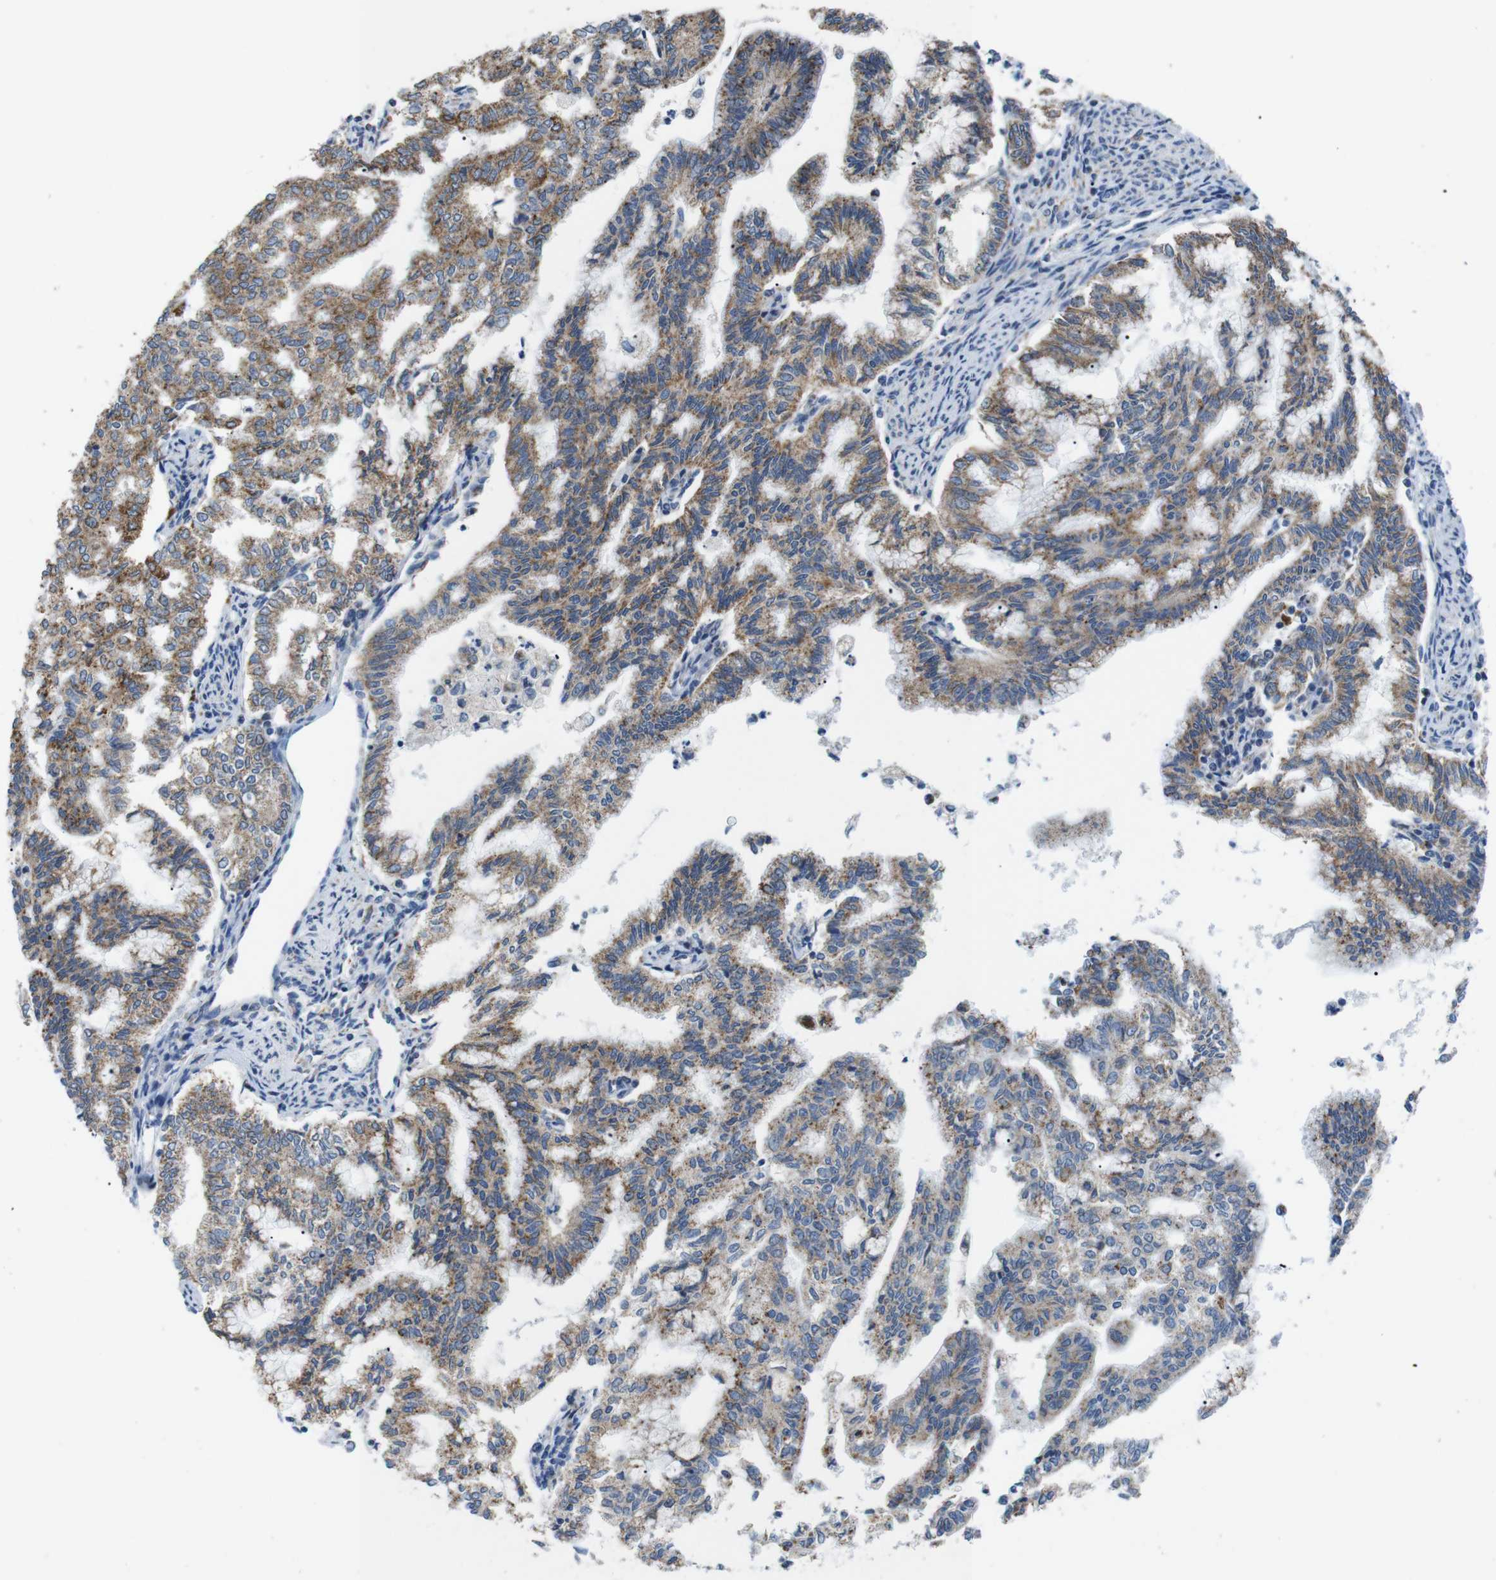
{"staining": {"intensity": "moderate", "quantity": ">75%", "location": "cytoplasmic/membranous"}, "tissue": "endometrial cancer", "cell_type": "Tumor cells", "image_type": "cancer", "snomed": [{"axis": "morphology", "description": "Adenocarcinoma, NOS"}, {"axis": "topography", "description": "Endometrium"}], "caption": "Endometrial adenocarcinoma stained with DAB IHC demonstrates medium levels of moderate cytoplasmic/membranous staining in approximately >75% of tumor cells.", "gene": "F2RL1", "patient": {"sex": "female", "age": 79}}